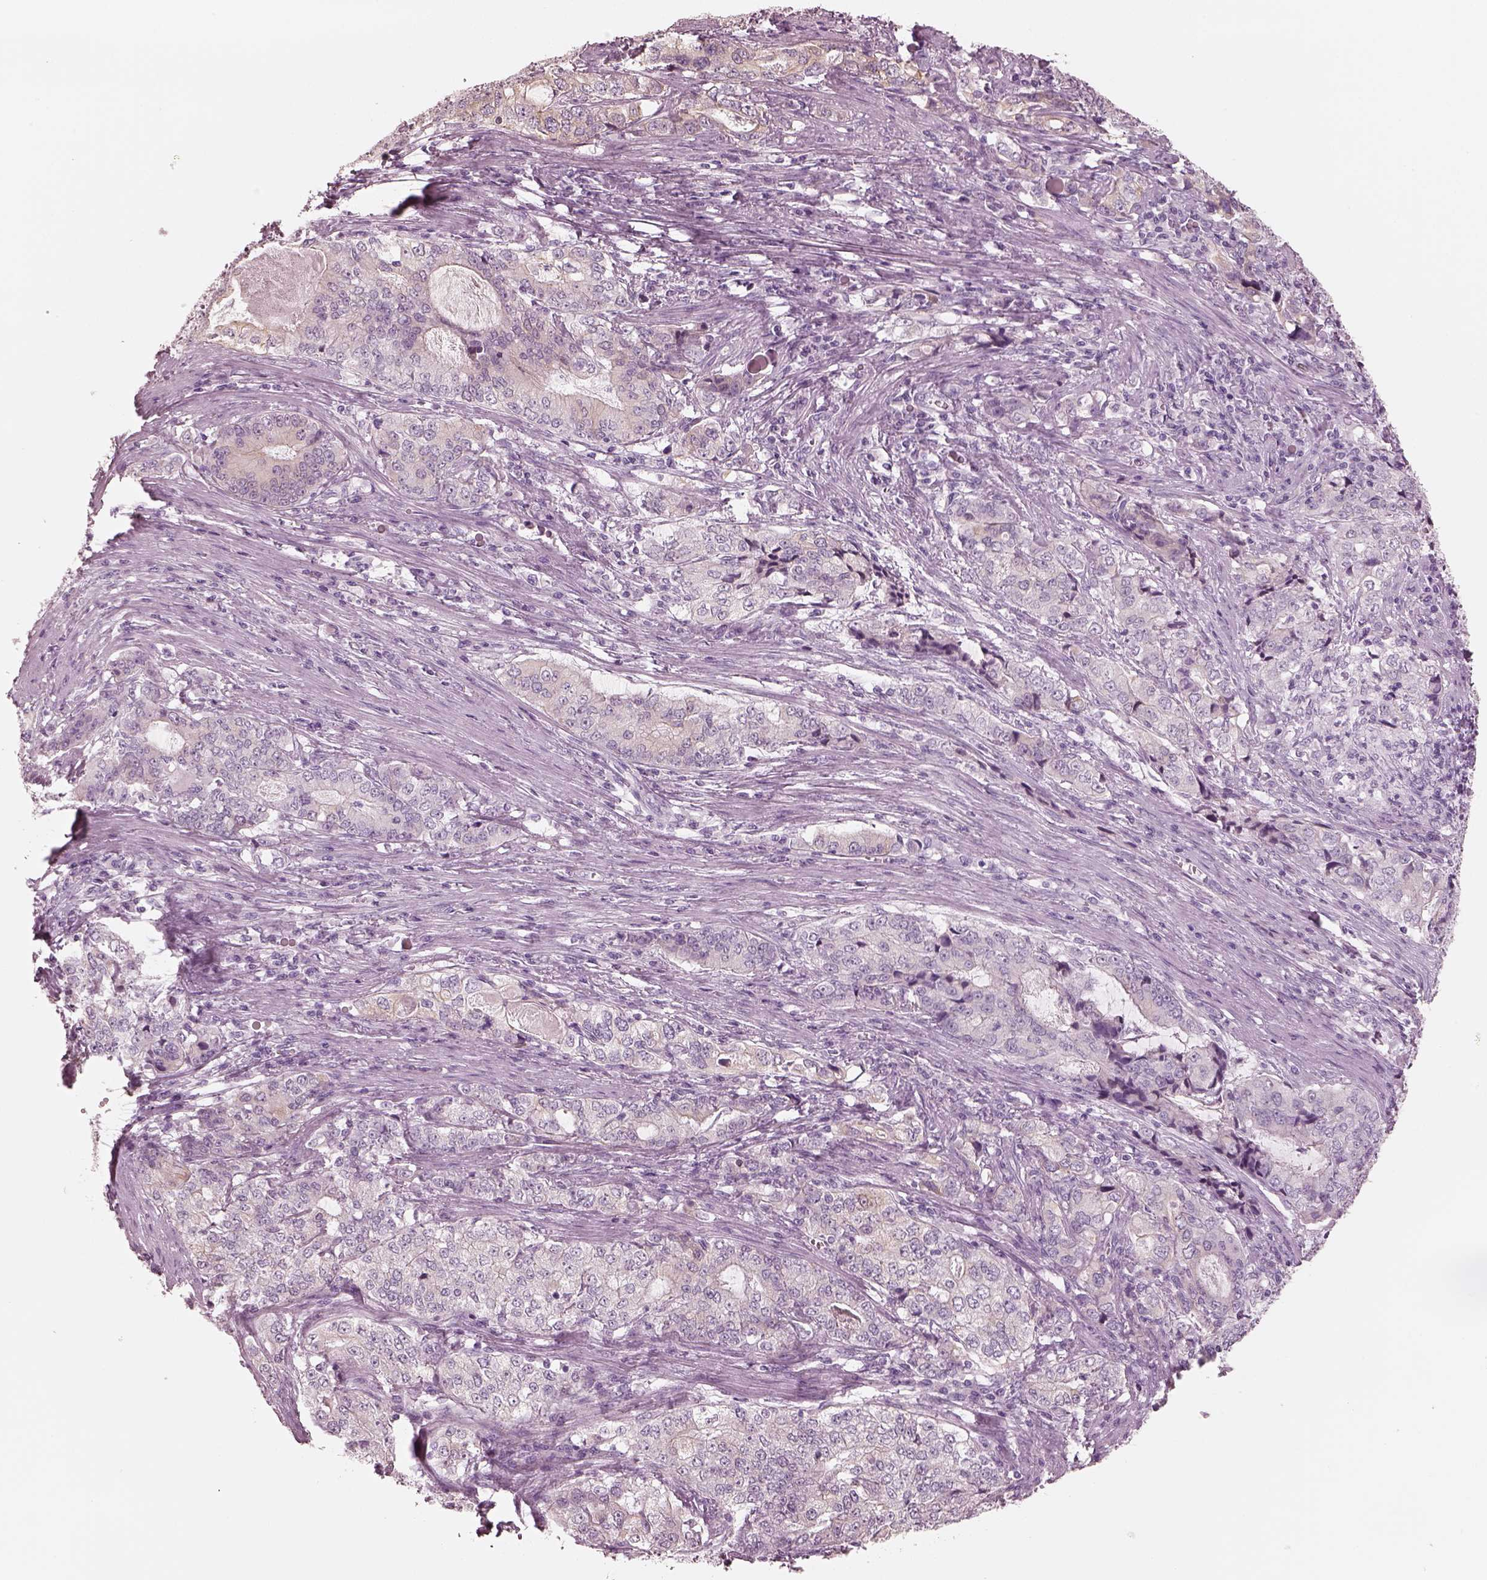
{"staining": {"intensity": "weak", "quantity": "<25%", "location": "cytoplasmic/membranous"}, "tissue": "stomach cancer", "cell_type": "Tumor cells", "image_type": "cancer", "snomed": [{"axis": "morphology", "description": "Adenocarcinoma, NOS"}, {"axis": "topography", "description": "Stomach, lower"}], "caption": "A high-resolution histopathology image shows immunohistochemistry (IHC) staining of stomach cancer, which reveals no significant positivity in tumor cells. (DAB (3,3'-diaminobenzidine) immunohistochemistry, high magnification).", "gene": "PON3", "patient": {"sex": "female", "age": 72}}